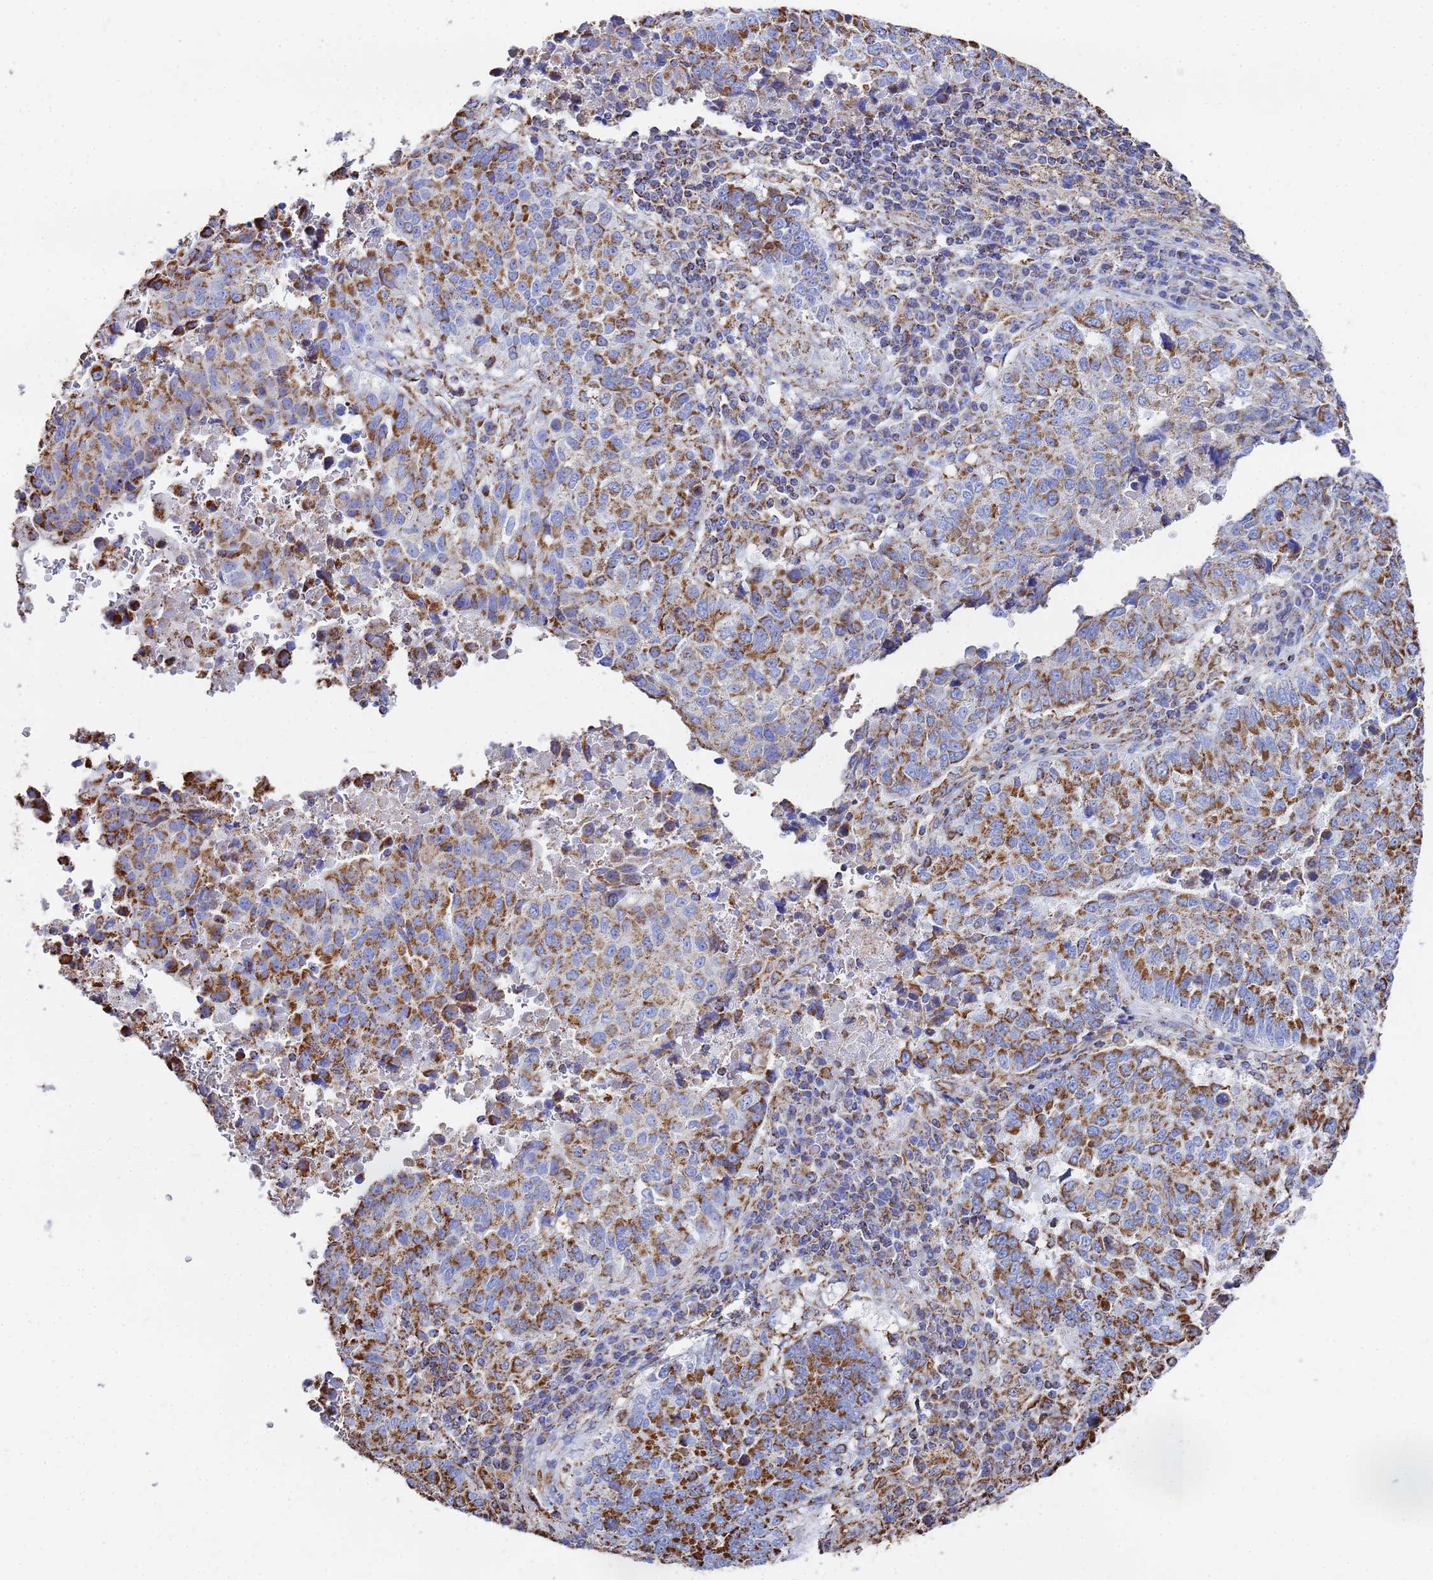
{"staining": {"intensity": "moderate", "quantity": ">75%", "location": "cytoplasmic/membranous"}, "tissue": "lung cancer", "cell_type": "Tumor cells", "image_type": "cancer", "snomed": [{"axis": "morphology", "description": "Squamous cell carcinoma, NOS"}, {"axis": "topography", "description": "Lung"}], "caption": "A micrograph of squamous cell carcinoma (lung) stained for a protein demonstrates moderate cytoplasmic/membranous brown staining in tumor cells. (Brightfield microscopy of DAB IHC at high magnification).", "gene": "GLUD1", "patient": {"sex": "male", "age": 73}}